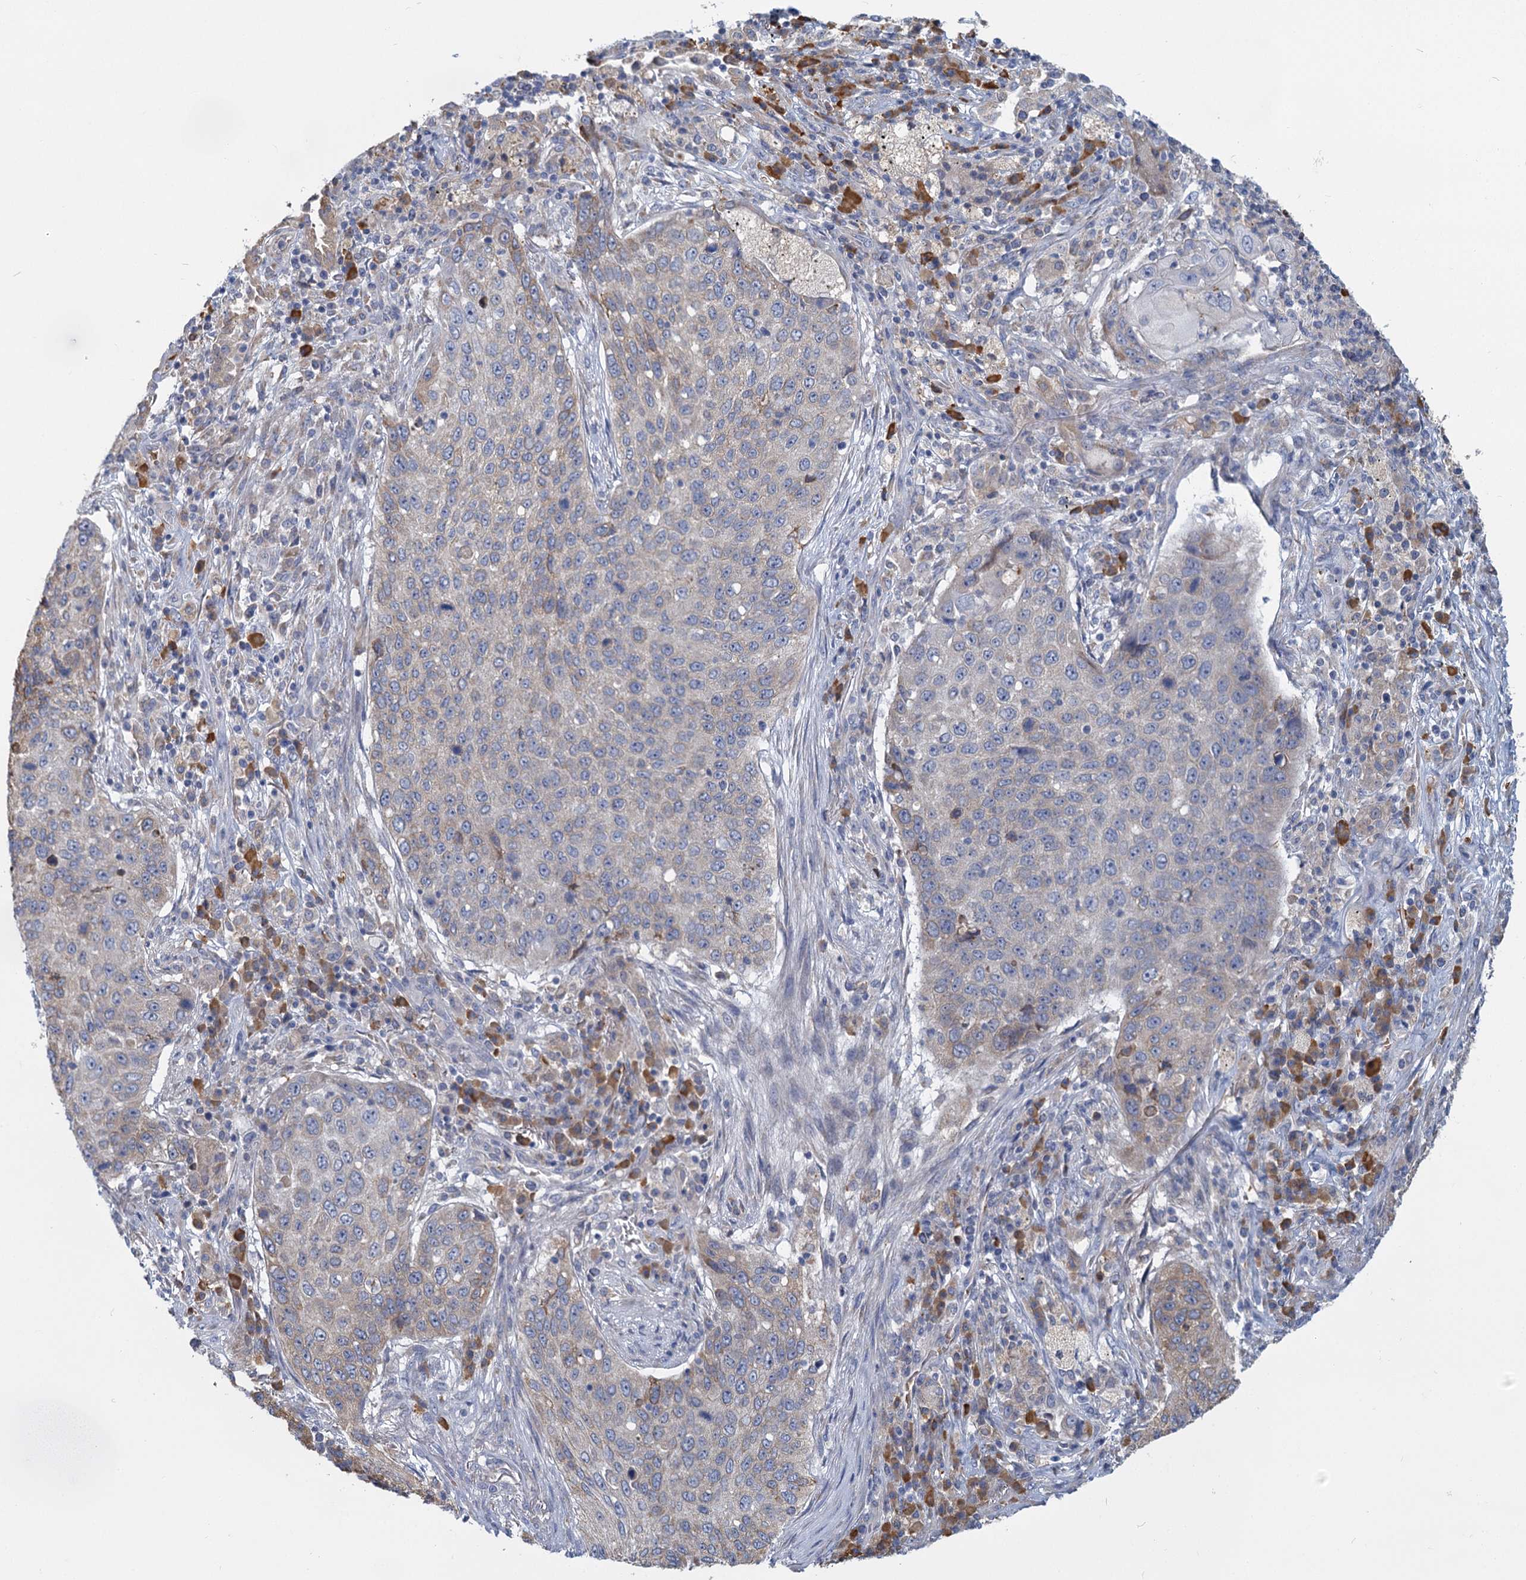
{"staining": {"intensity": "weak", "quantity": "<25%", "location": "cytoplasmic/membranous"}, "tissue": "lung cancer", "cell_type": "Tumor cells", "image_type": "cancer", "snomed": [{"axis": "morphology", "description": "Squamous cell carcinoma, NOS"}, {"axis": "topography", "description": "Lung"}], "caption": "Lung cancer (squamous cell carcinoma) was stained to show a protein in brown. There is no significant expression in tumor cells. (Stains: DAB immunohistochemistry with hematoxylin counter stain, Microscopy: brightfield microscopy at high magnification).", "gene": "ANKRD16", "patient": {"sex": "female", "age": 63}}